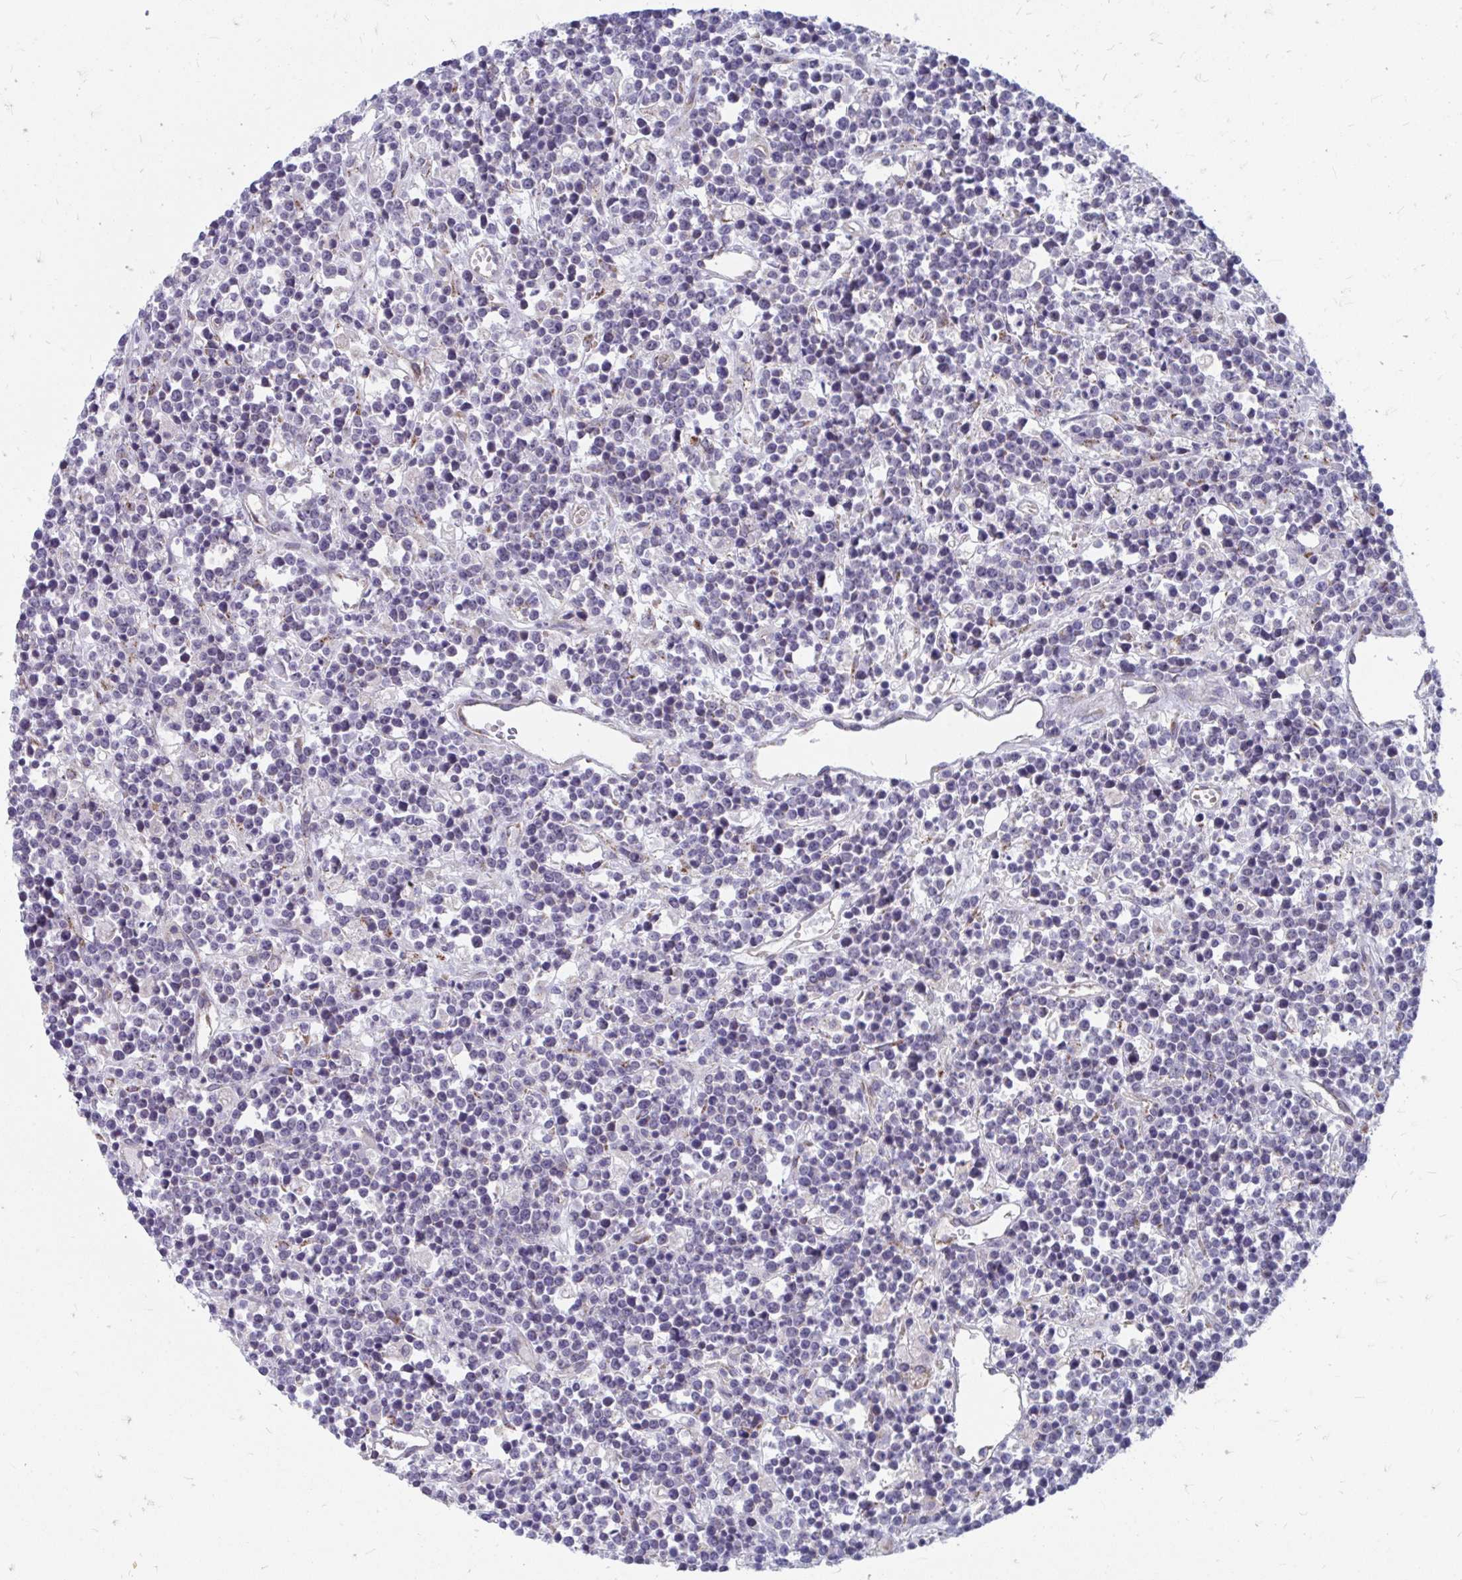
{"staining": {"intensity": "negative", "quantity": "none", "location": "none"}, "tissue": "lymphoma", "cell_type": "Tumor cells", "image_type": "cancer", "snomed": [{"axis": "morphology", "description": "Malignant lymphoma, non-Hodgkin's type, High grade"}, {"axis": "topography", "description": "Ovary"}], "caption": "Lymphoma was stained to show a protein in brown. There is no significant expression in tumor cells. (Brightfield microscopy of DAB (3,3'-diaminobenzidine) immunohistochemistry at high magnification).", "gene": "PABIR3", "patient": {"sex": "female", "age": 56}}